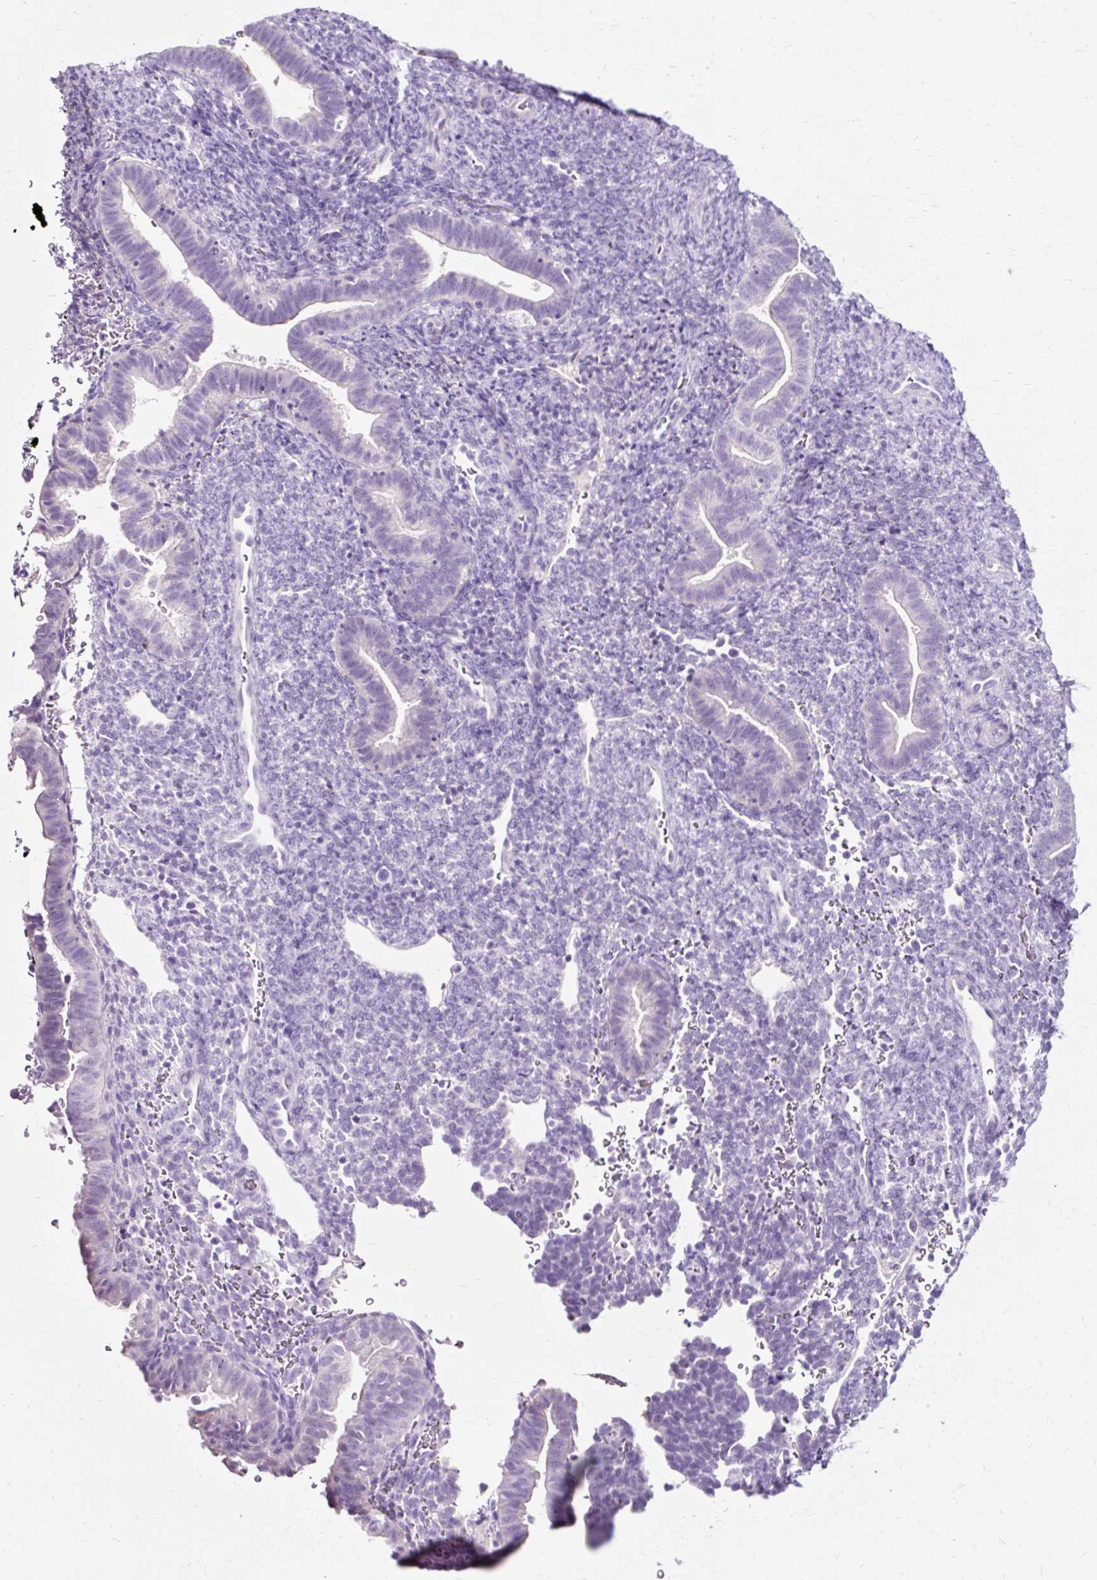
{"staining": {"intensity": "negative", "quantity": "none", "location": "none"}, "tissue": "endometrium", "cell_type": "Cells in endometrial stroma", "image_type": "normal", "snomed": [{"axis": "morphology", "description": "Normal tissue, NOS"}, {"axis": "topography", "description": "Endometrium"}], "caption": "A high-resolution image shows immunohistochemistry staining of benign endometrium, which exhibits no significant positivity in cells in endometrial stroma. (Brightfield microscopy of DAB (3,3'-diaminobenzidine) IHC at high magnification).", "gene": "CLDN25", "patient": {"sex": "female", "age": 34}}